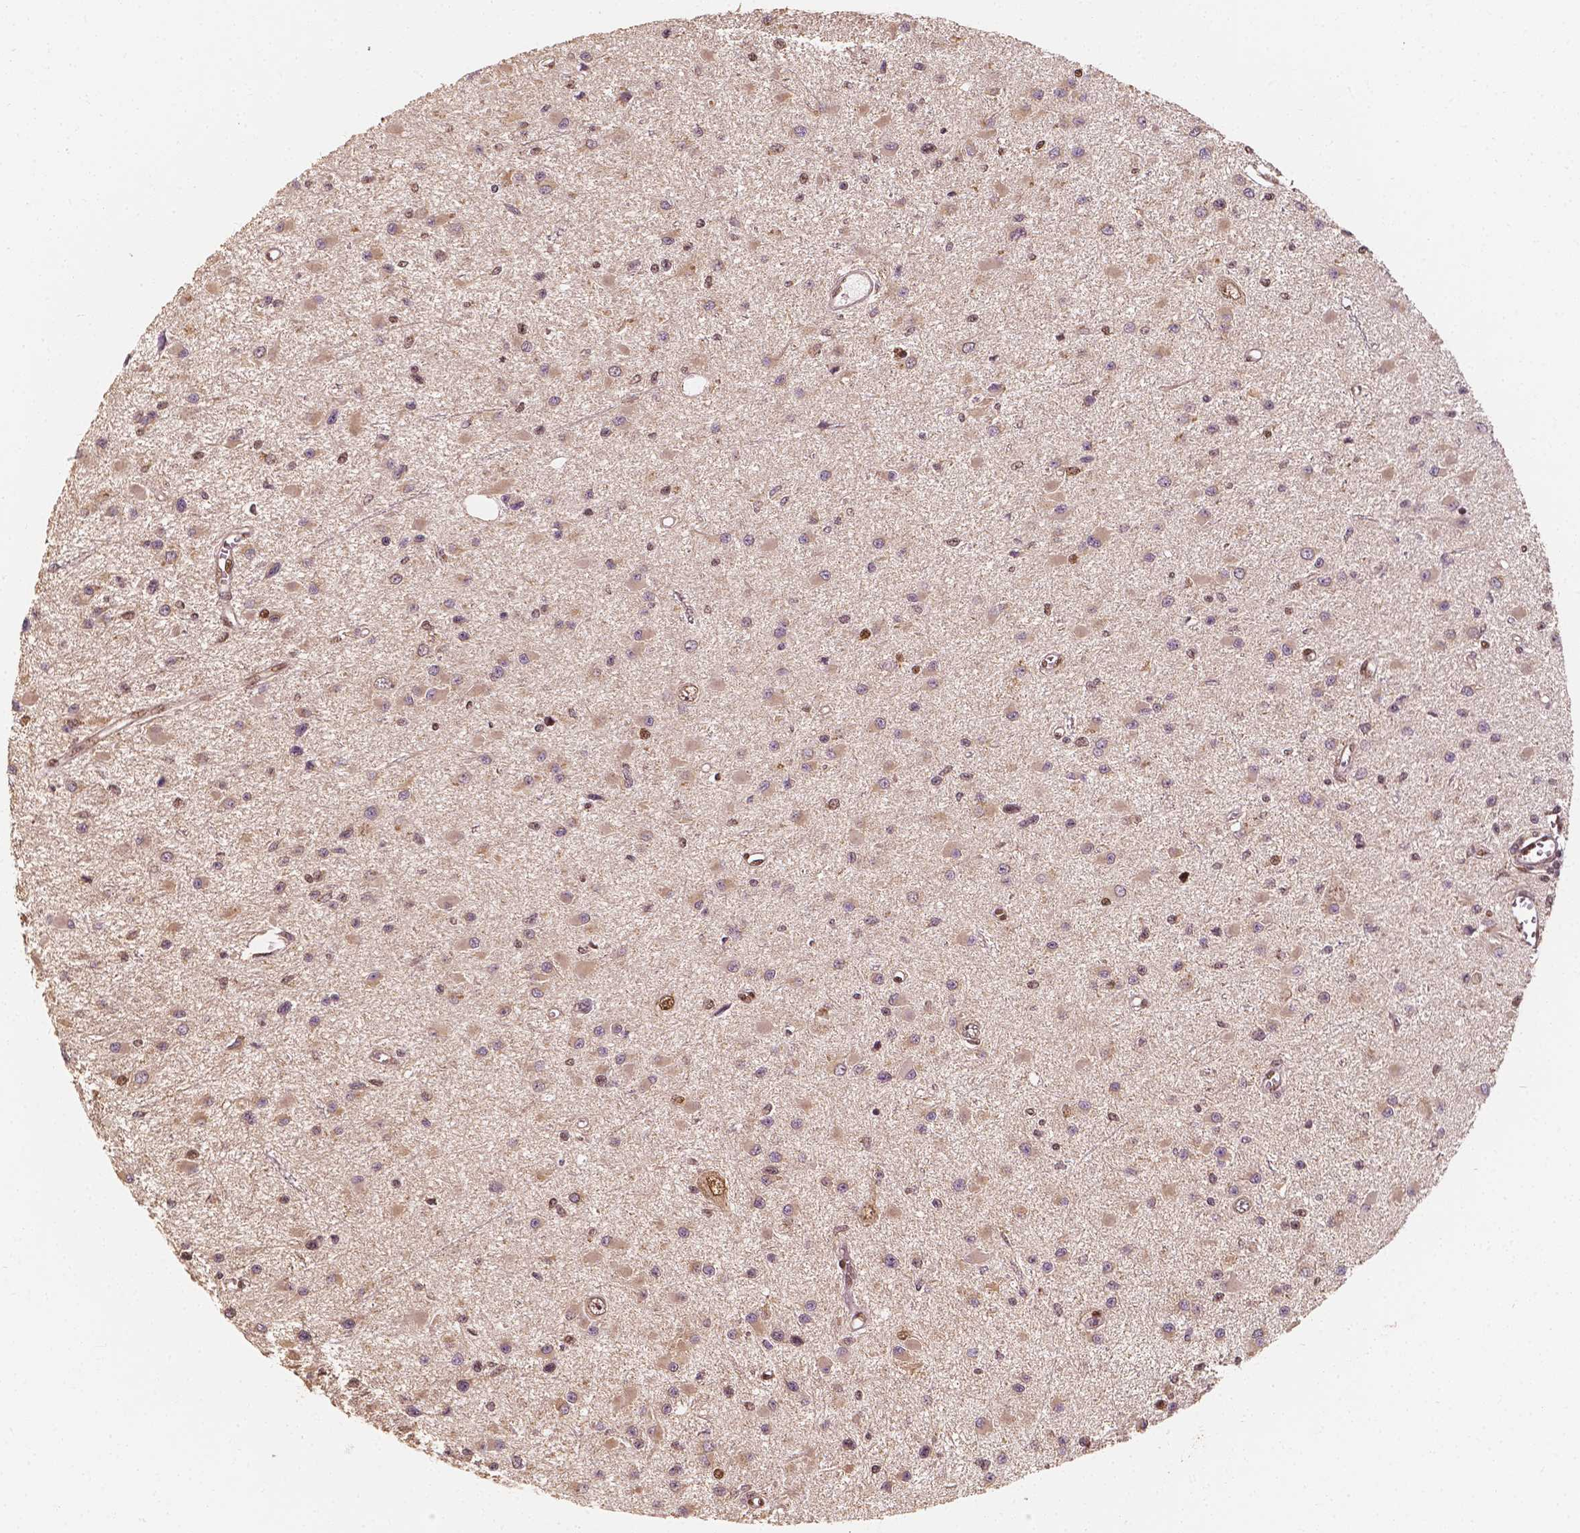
{"staining": {"intensity": "weak", "quantity": "25%-75%", "location": "cytoplasmic/membranous"}, "tissue": "glioma", "cell_type": "Tumor cells", "image_type": "cancer", "snomed": [{"axis": "morphology", "description": "Glioma, malignant, High grade"}, {"axis": "topography", "description": "Brain"}], "caption": "Immunohistochemistry (IHC) of malignant glioma (high-grade) exhibits low levels of weak cytoplasmic/membranous staining in about 25%-75% of tumor cells. (DAB (3,3'-diaminobenzidine) IHC with brightfield microscopy, high magnification).", "gene": "TBC1D17", "patient": {"sex": "male", "age": 54}}